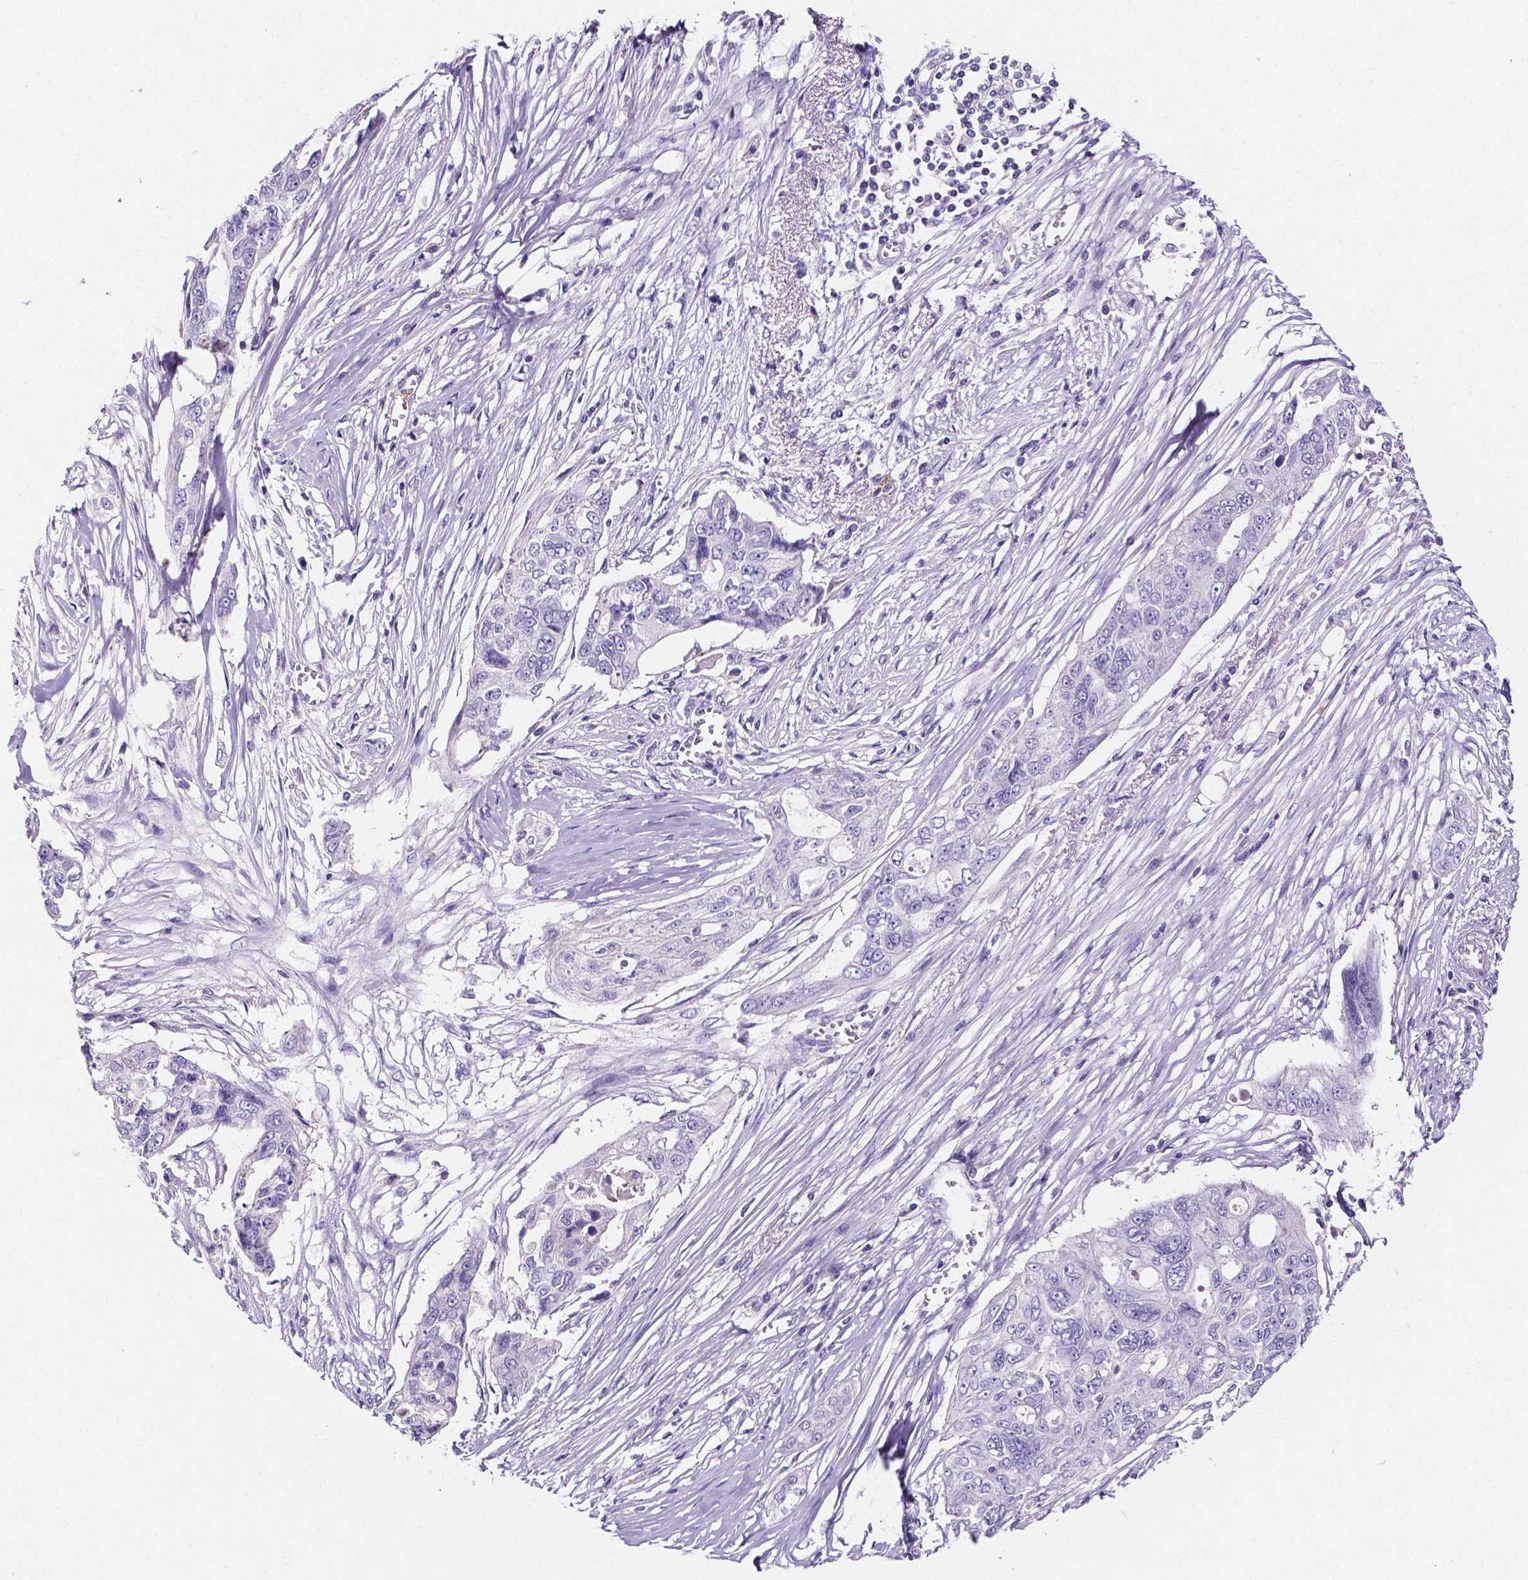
{"staining": {"intensity": "negative", "quantity": "none", "location": "none"}, "tissue": "colorectal cancer", "cell_type": "Tumor cells", "image_type": "cancer", "snomed": [{"axis": "morphology", "description": "Adenocarcinoma, NOS"}, {"axis": "topography", "description": "Colon"}], "caption": "This is a histopathology image of IHC staining of colorectal adenocarcinoma, which shows no staining in tumor cells.", "gene": "NRGN", "patient": {"sex": "male", "age": 62}}